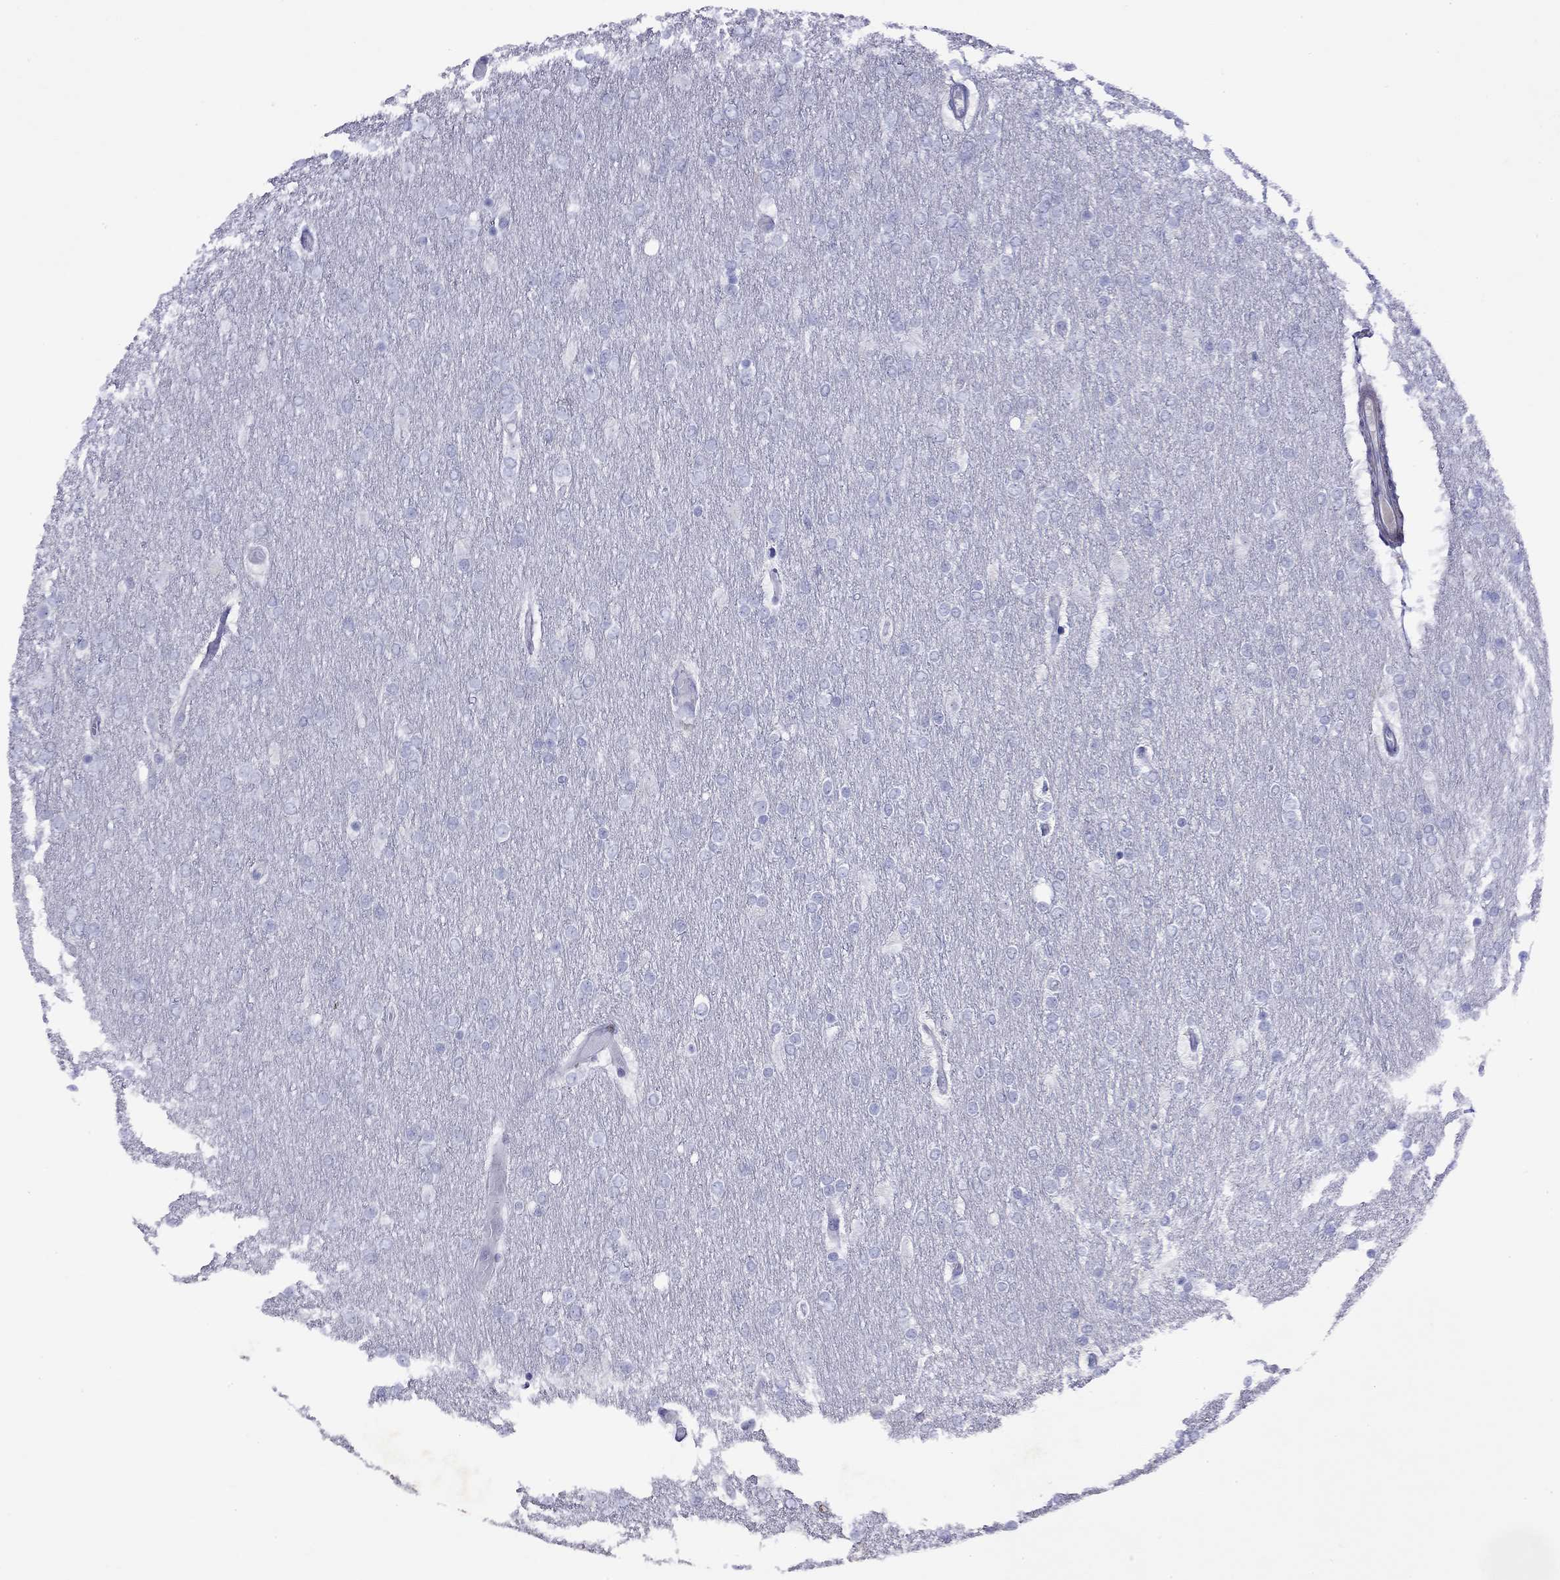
{"staining": {"intensity": "negative", "quantity": "none", "location": "none"}, "tissue": "glioma", "cell_type": "Tumor cells", "image_type": "cancer", "snomed": [{"axis": "morphology", "description": "Glioma, malignant, High grade"}, {"axis": "topography", "description": "Brain"}], "caption": "This is a histopathology image of immunohistochemistry staining of glioma, which shows no positivity in tumor cells. (Brightfield microscopy of DAB (3,3'-diaminobenzidine) IHC at high magnification).", "gene": "GNAT3", "patient": {"sex": "female", "age": 61}}